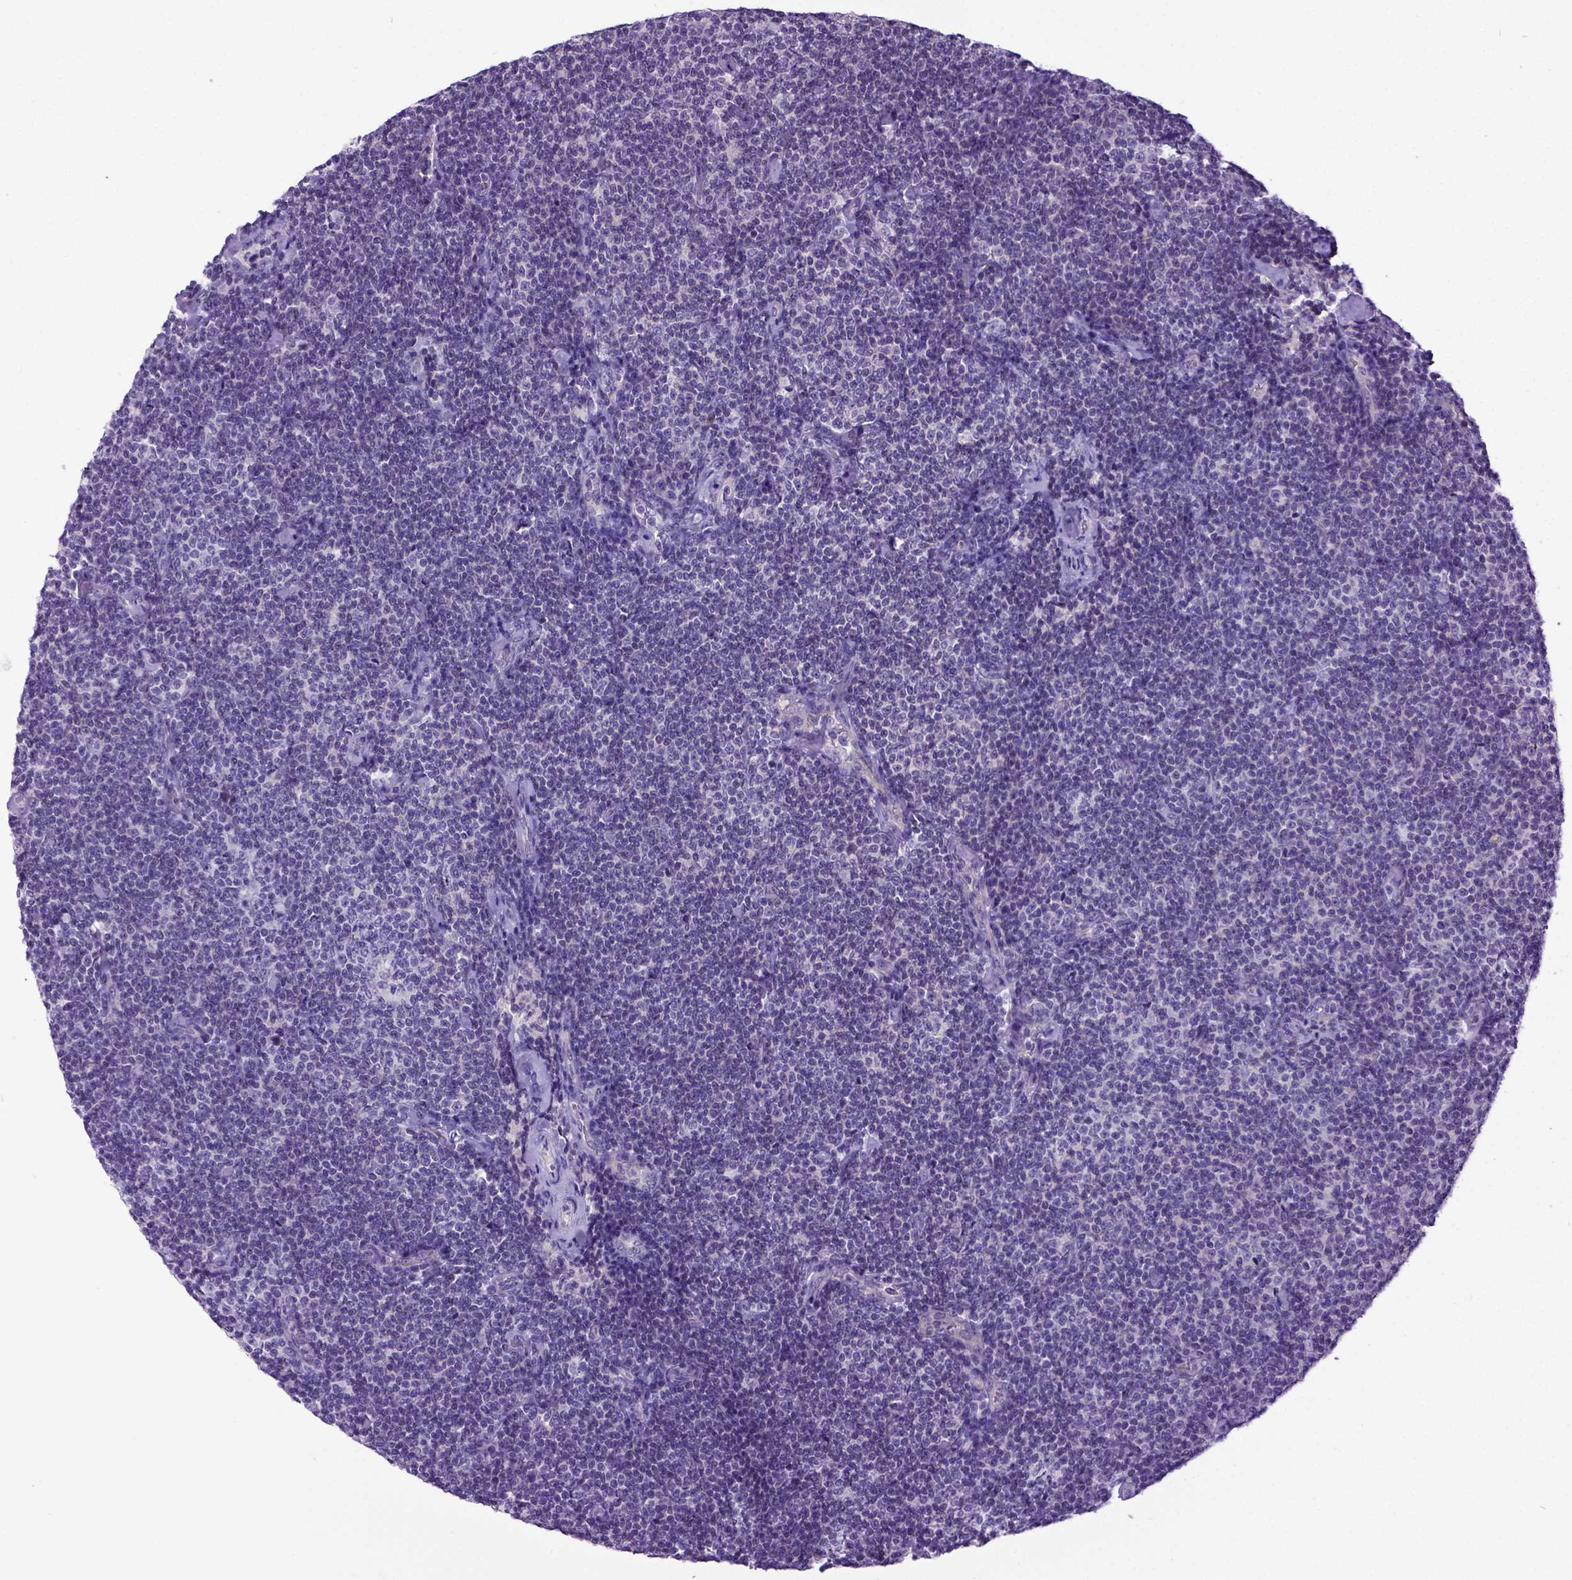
{"staining": {"intensity": "negative", "quantity": "none", "location": "none"}, "tissue": "lymphoma", "cell_type": "Tumor cells", "image_type": "cancer", "snomed": [{"axis": "morphology", "description": "Malignant lymphoma, non-Hodgkin's type, Low grade"}, {"axis": "topography", "description": "Lymph node"}], "caption": "Tumor cells show no significant positivity in low-grade malignant lymphoma, non-Hodgkin's type.", "gene": "NEK5", "patient": {"sex": "male", "age": 81}}